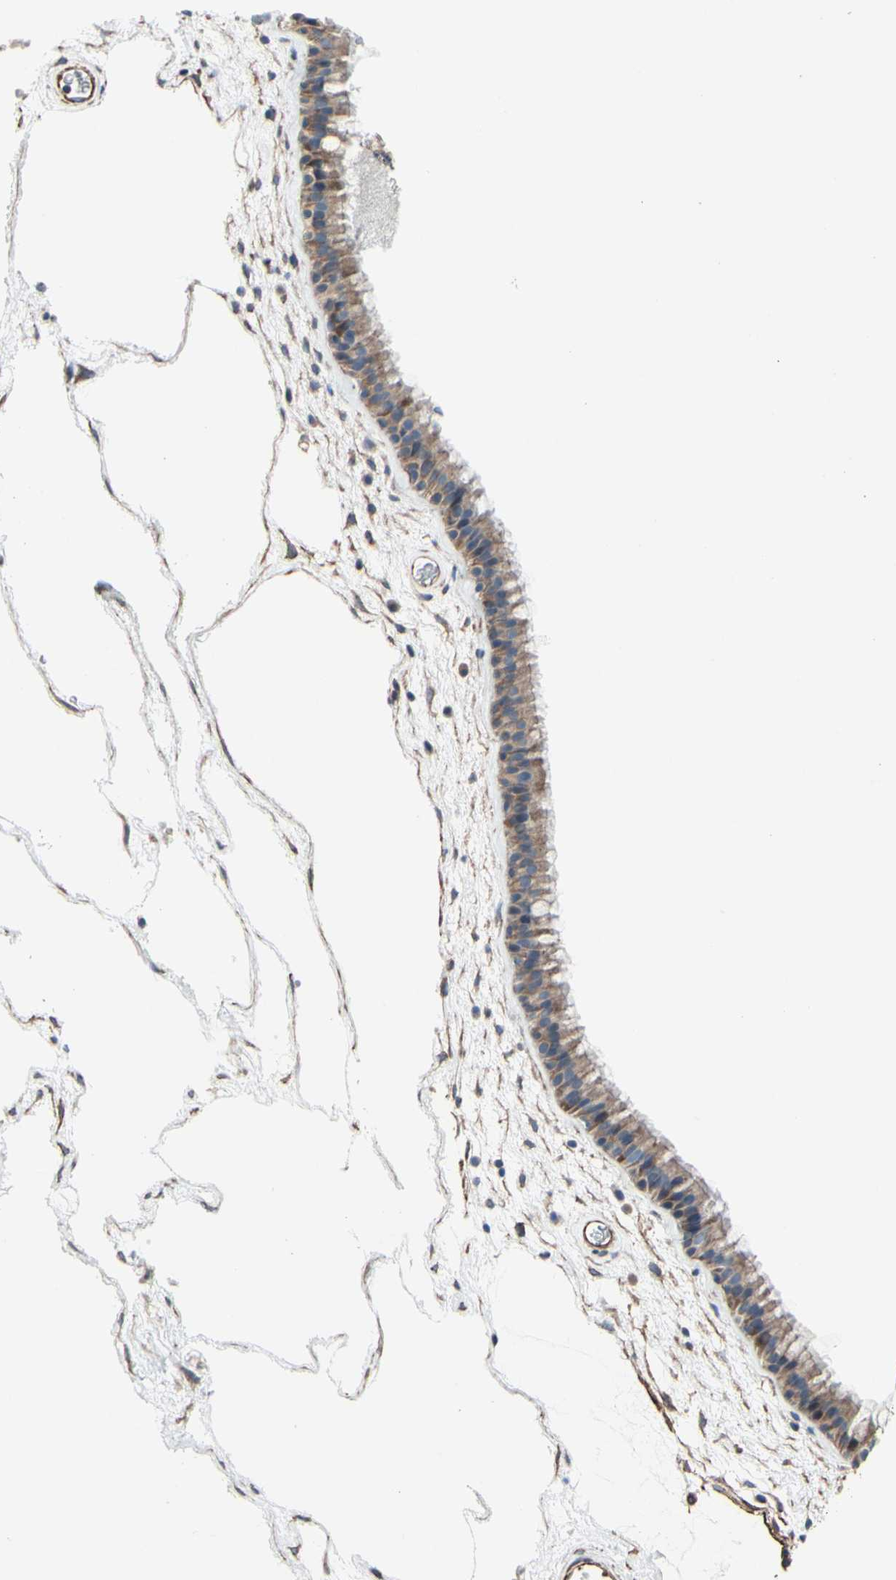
{"staining": {"intensity": "moderate", "quantity": ">75%", "location": "cytoplasmic/membranous"}, "tissue": "nasopharynx", "cell_type": "Respiratory epithelial cells", "image_type": "normal", "snomed": [{"axis": "morphology", "description": "Normal tissue, NOS"}, {"axis": "morphology", "description": "Inflammation, NOS"}, {"axis": "topography", "description": "Nasopharynx"}], "caption": "Immunohistochemical staining of normal nasopharynx shows moderate cytoplasmic/membranous protein positivity in approximately >75% of respiratory epithelial cells.", "gene": "TPM1", "patient": {"sex": "male", "age": 48}}